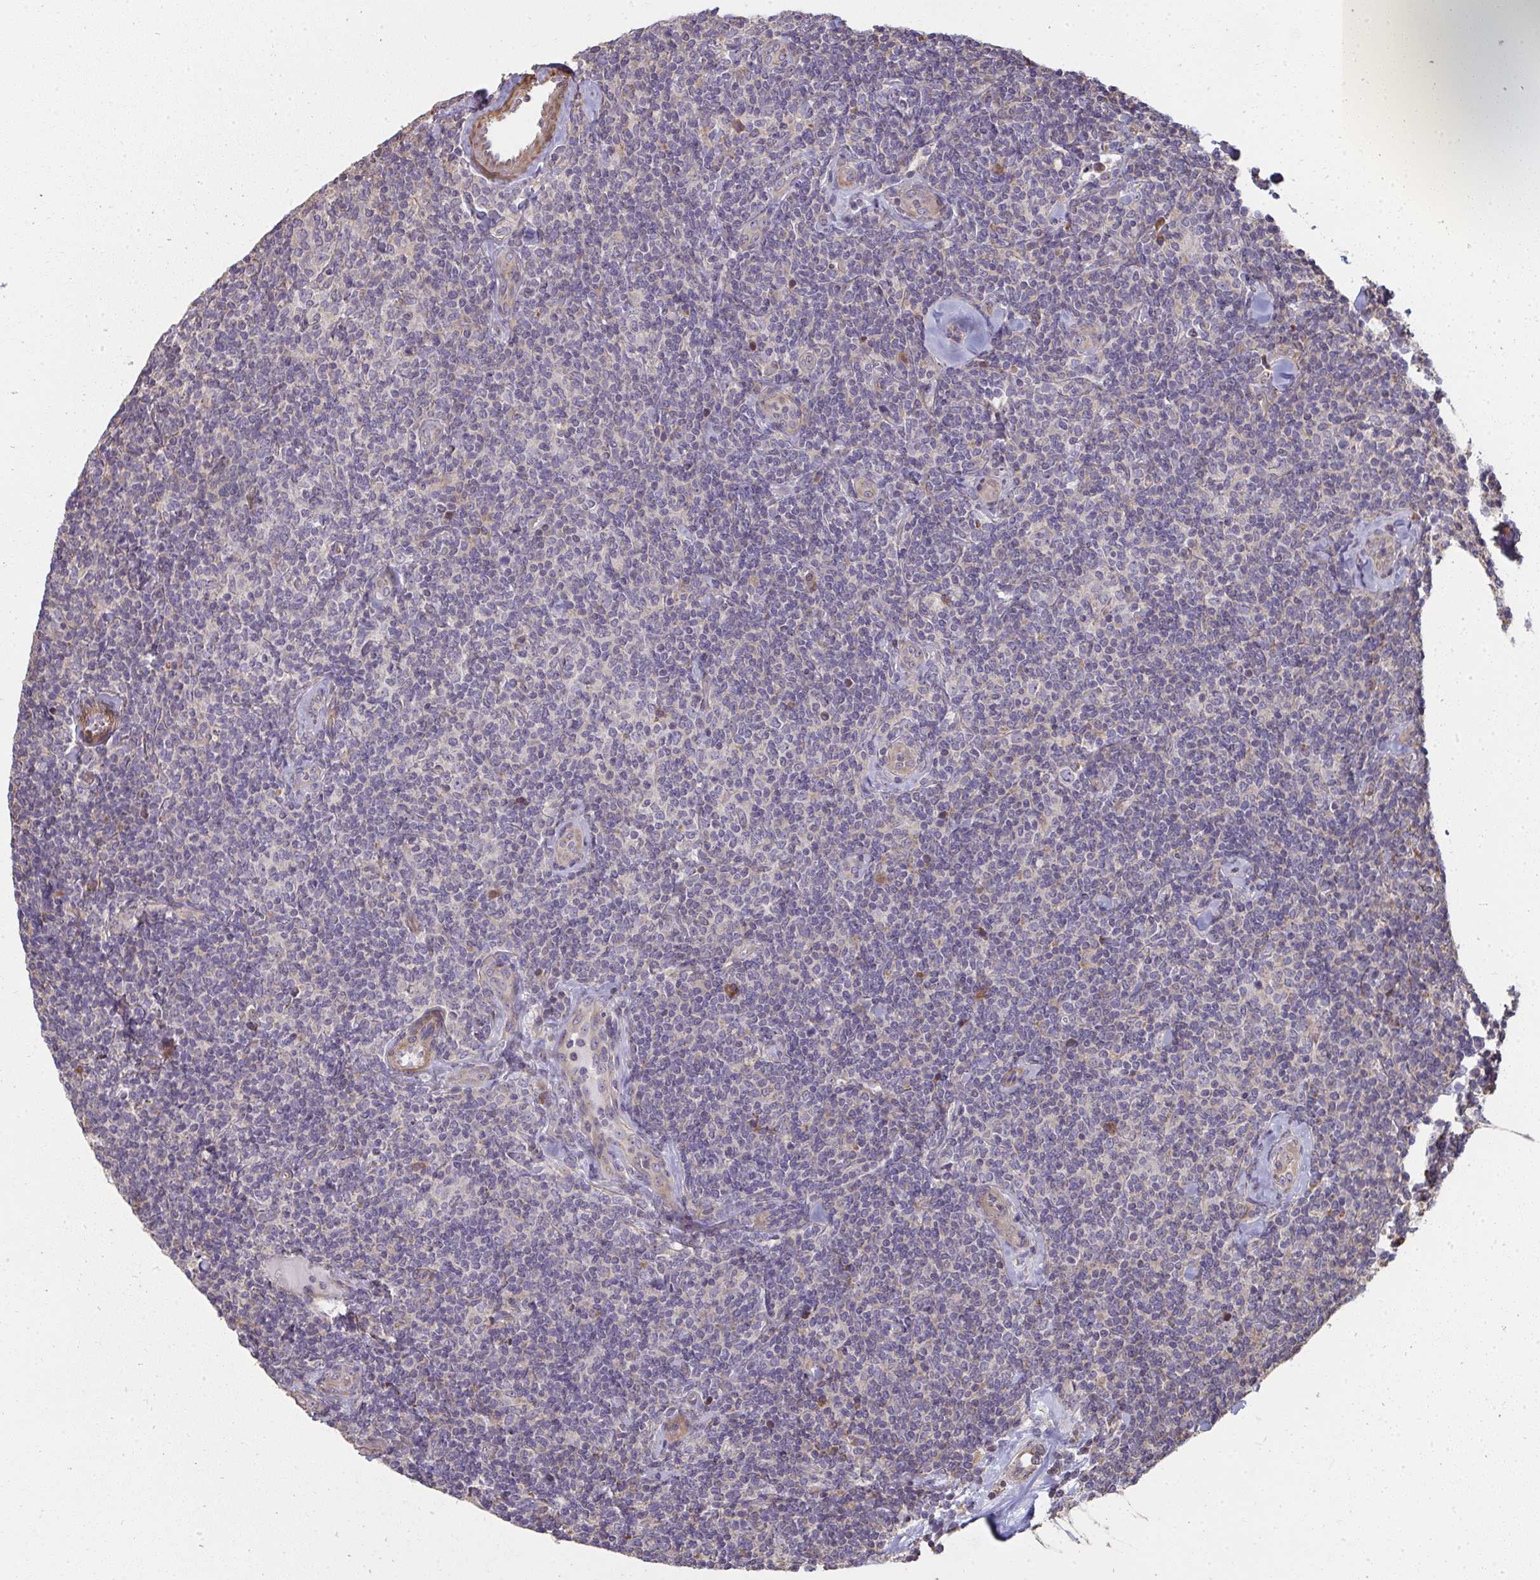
{"staining": {"intensity": "negative", "quantity": "none", "location": "none"}, "tissue": "lymphoma", "cell_type": "Tumor cells", "image_type": "cancer", "snomed": [{"axis": "morphology", "description": "Malignant lymphoma, non-Hodgkin's type, Low grade"}, {"axis": "topography", "description": "Lymph node"}], "caption": "Low-grade malignant lymphoma, non-Hodgkin's type was stained to show a protein in brown. There is no significant staining in tumor cells.", "gene": "ZFYVE28", "patient": {"sex": "female", "age": 56}}